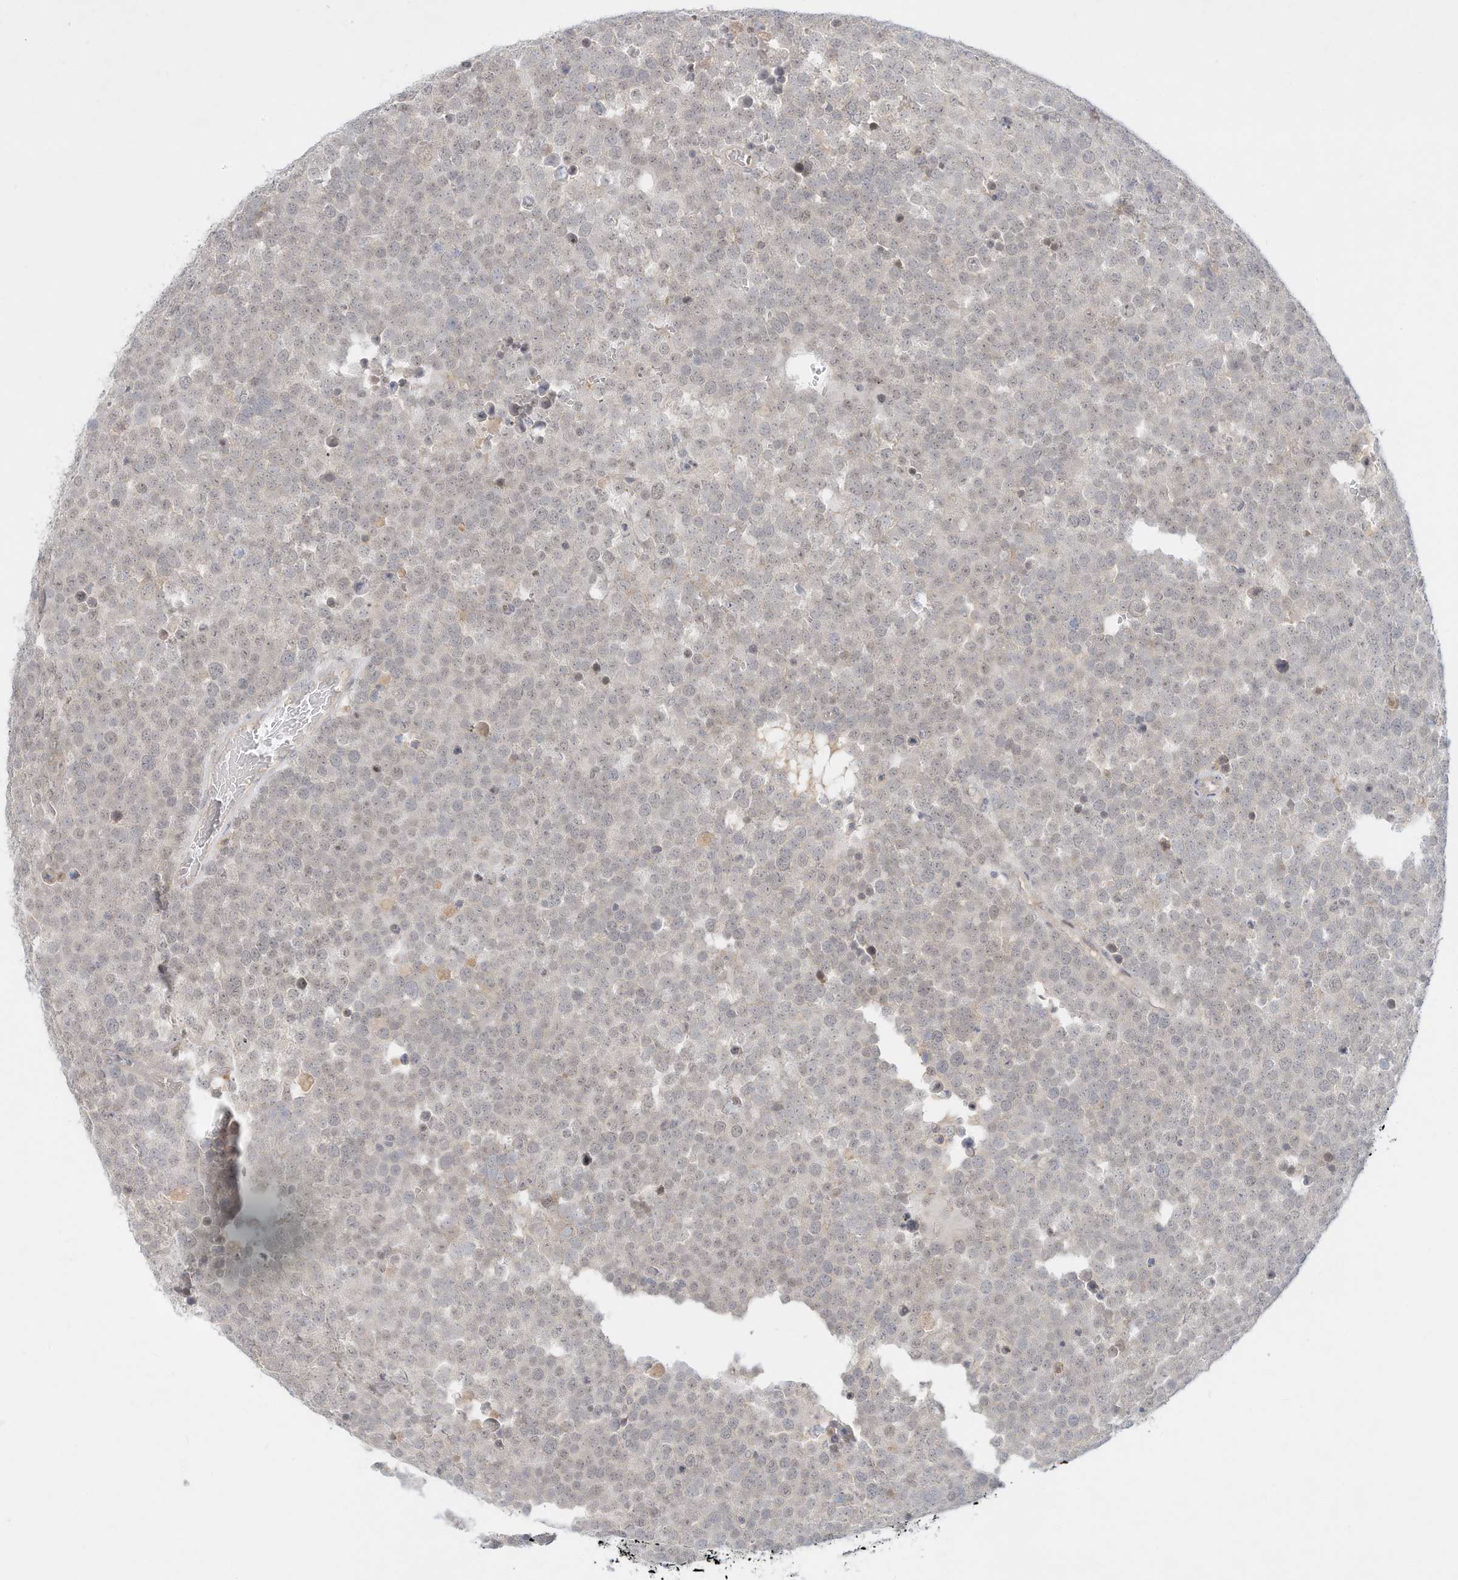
{"staining": {"intensity": "negative", "quantity": "none", "location": "none"}, "tissue": "testis cancer", "cell_type": "Tumor cells", "image_type": "cancer", "snomed": [{"axis": "morphology", "description": "Seminoma, NOS"}, {"axis": "topography", "description": "Testis"}], "caption": "Tumor cells are negative for protein expression in human testis cancer.", "gene": "PAK6", "patient": {"sex": "male", "age": 71}}